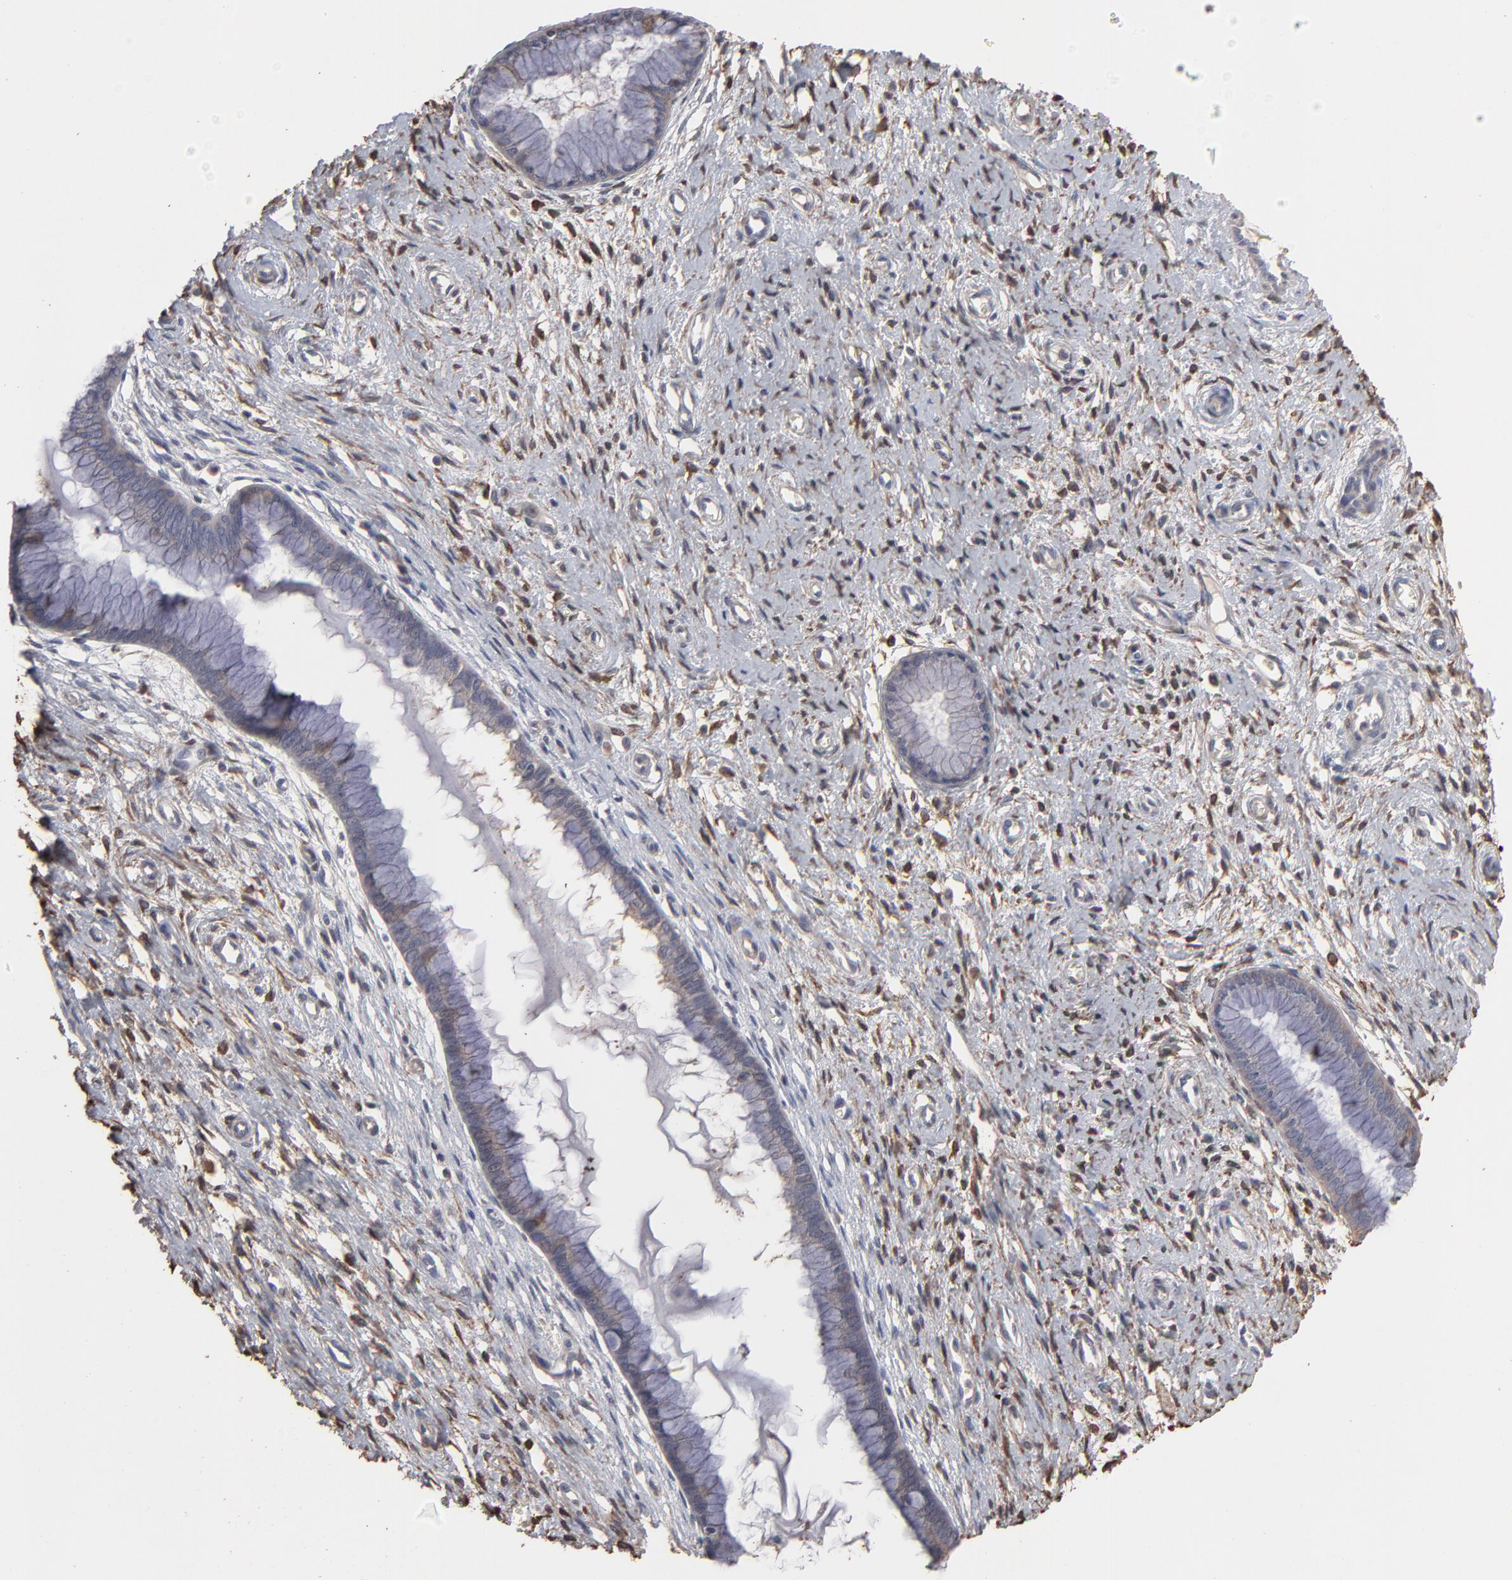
{"staining": {"intensity": "weak", "quantity": "25%-75%", "location": "cytoplasmic/membranous"}, "tissue": "cervix", "cell_type": "Glandular cells", "image_type": "normal", "snomed": [{"axis": "morphology", "description": "Normal tissue, NOS"}, {"axis": "topography", "description": "Cervix"}], "caption": "An immunohistochemistry (IHC) photomicrograph of benign tissue is shown. Protein staining in brown labels weak cytoplasmic/membranous positivity in cervix within glandular cells. The staining is performed using DAB brown chromogen to label protein expression. The nuclei are counter-stained blue using hematoxylin.", "gene": "TANGO2", "patient": {"sex": "female", "age": 55}}